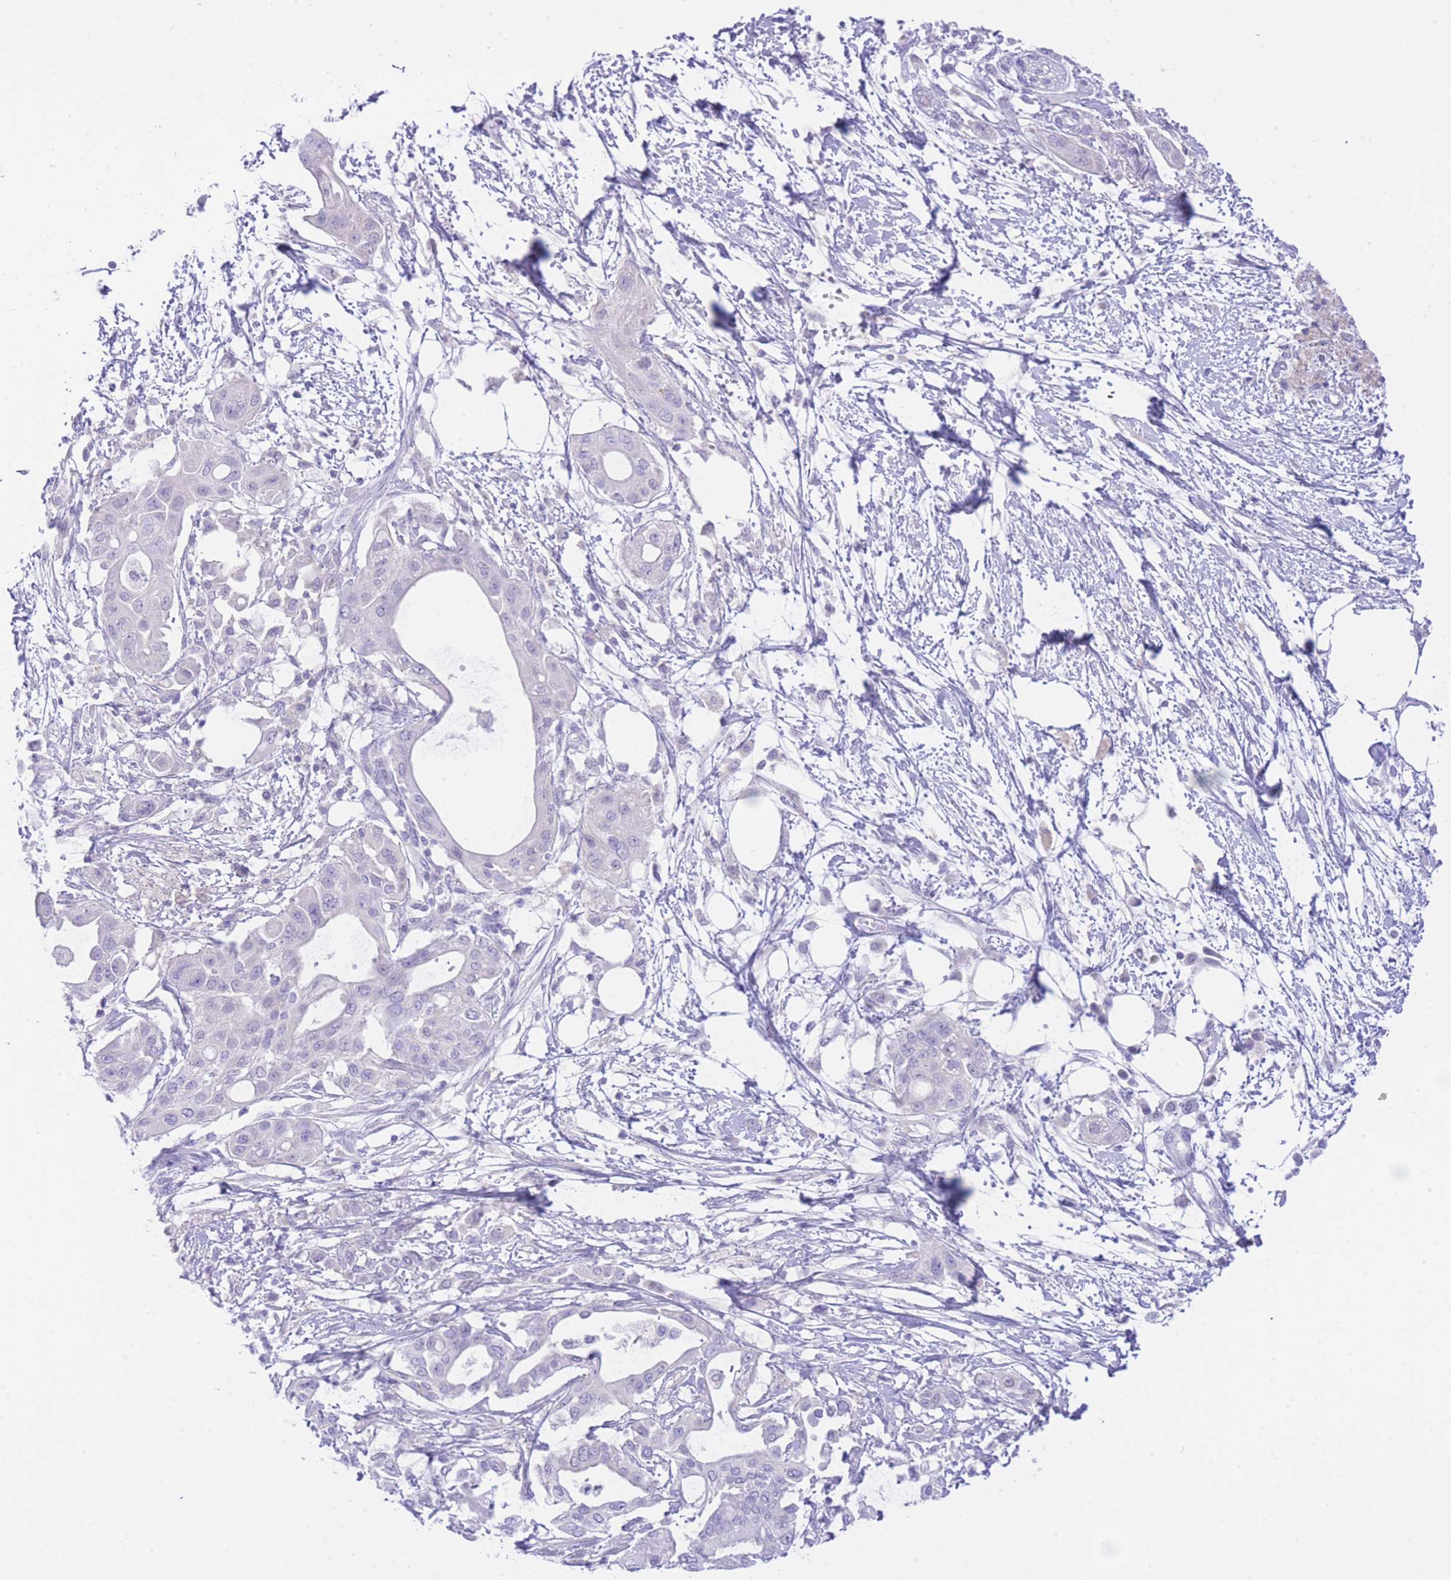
{"staining": {"intensity": "negative", "quantity": "none", "location": "none"}, "tissue": "pancreatic cancer", "cell_type": "Tumor cells", "image_type": "cancer", "snomed": [{"axis": "morphology", "description": "Adenocarcinoma, NOS"}, {"axis": "topography", "description": "Pancreas"}], "caption": "Immunohistochemical staining of pancreatic adenocarcinoma demonstrates no significant expression in tumor cells.", "gene": "ZNF212", "patient": {"sex": "male", "age": 68}}